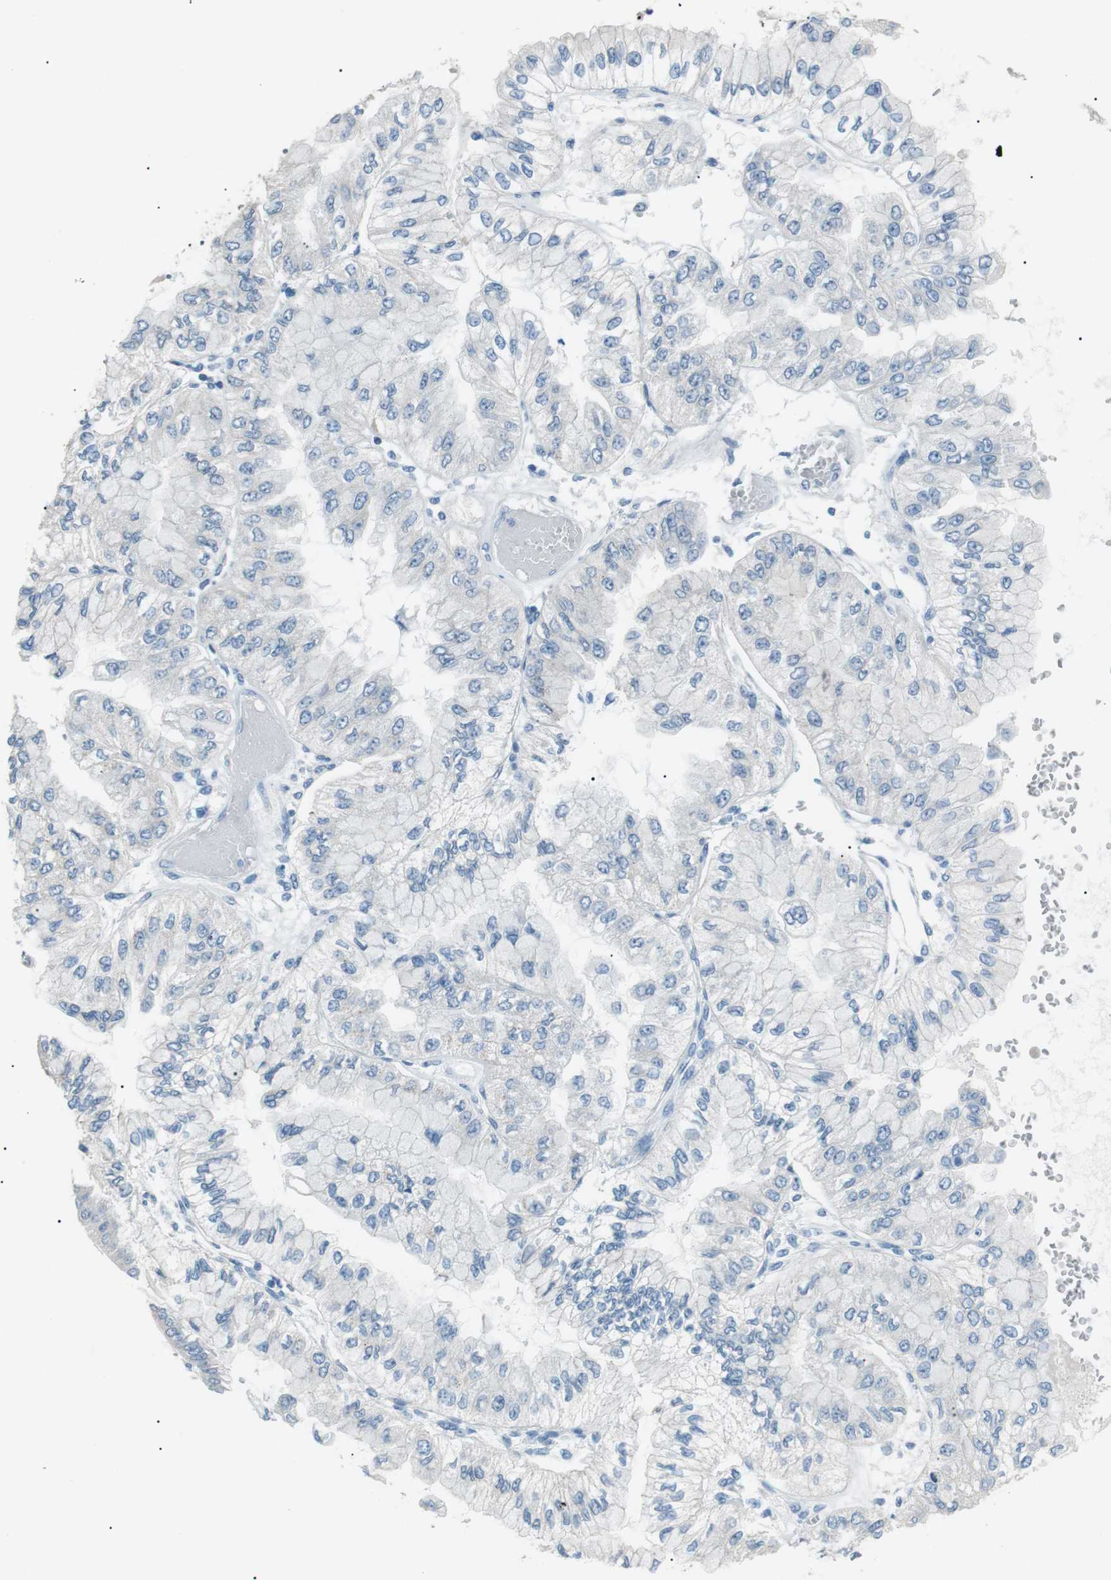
{"staining": {"intensity": "negative", "quantity": "none", "location": "none"}, "tissue": "liver cancer", "cell_type": "Tumor cells", "image_type": "cancer", "snomed": [{"axis": "morphology", "description": "Cholangiocarcinoma"}, {"axis": "topography", "description": "Liver"}], "caption": "Tumor cells are negative for brown protein staining in liver cholangiocarcinoma.", "gene": "CDH26", "patient": {"sex": "female", "age": 79}}